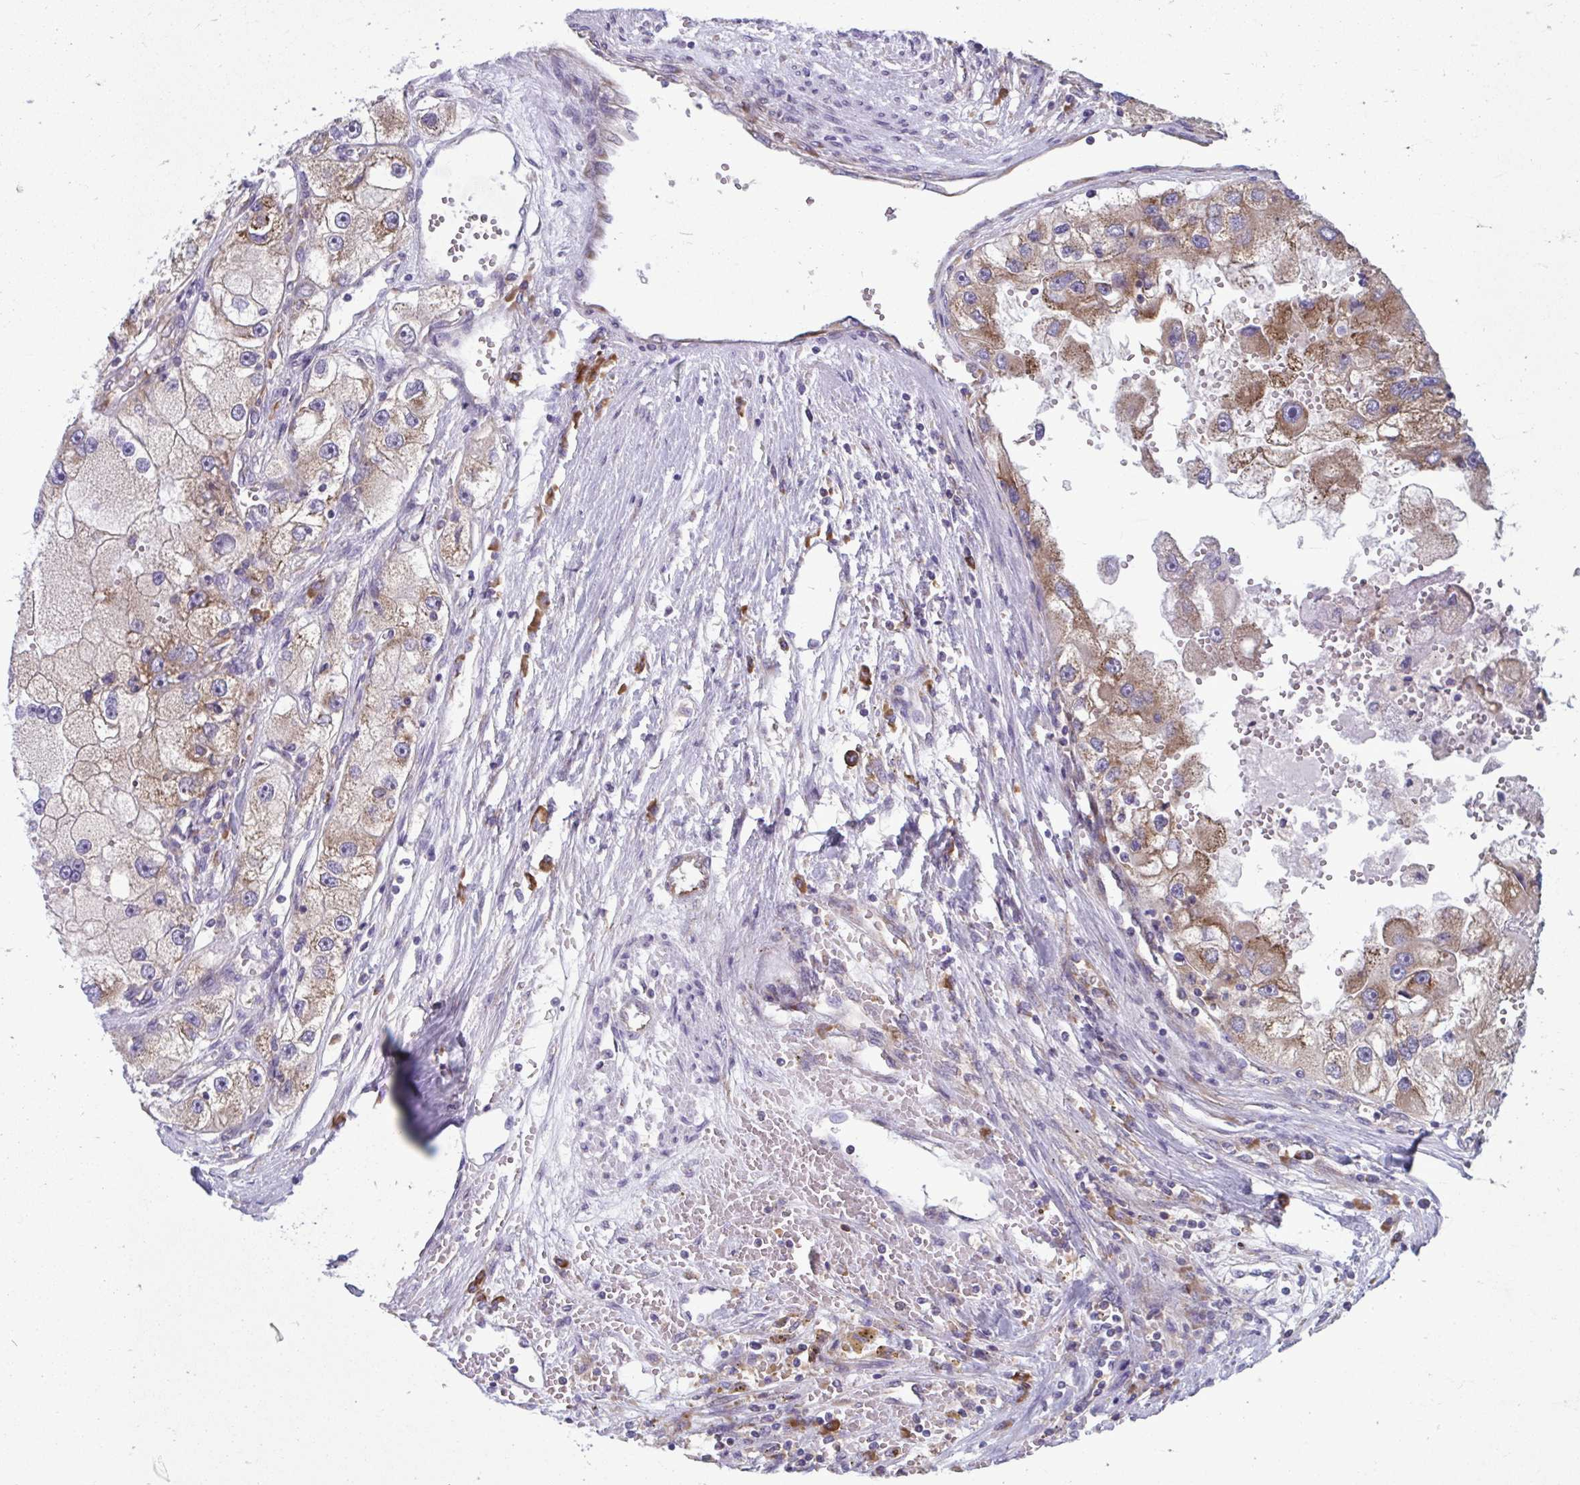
{"staining": {"intensity": "moderate", "quantity": ">75%", "location": "cytoplasmic/membranous"}, "tissue": "renal cancer", "cell_type": "Tumor cells", "image_type": "cancer", "snomed": [{"axis": "morphology", "description": "Adenocarcinoma, NOS"}, {"axis": "topography", "description": "Kidney"}], "caption": "Brown immunohistochemical staining in adenocarcinoma (renal) exhibits moderate cytoplasmic/membranous staining in about >75% of tumor cells.", "gene": "RPS16", "patient": {"sex": "male", "age": 63}}